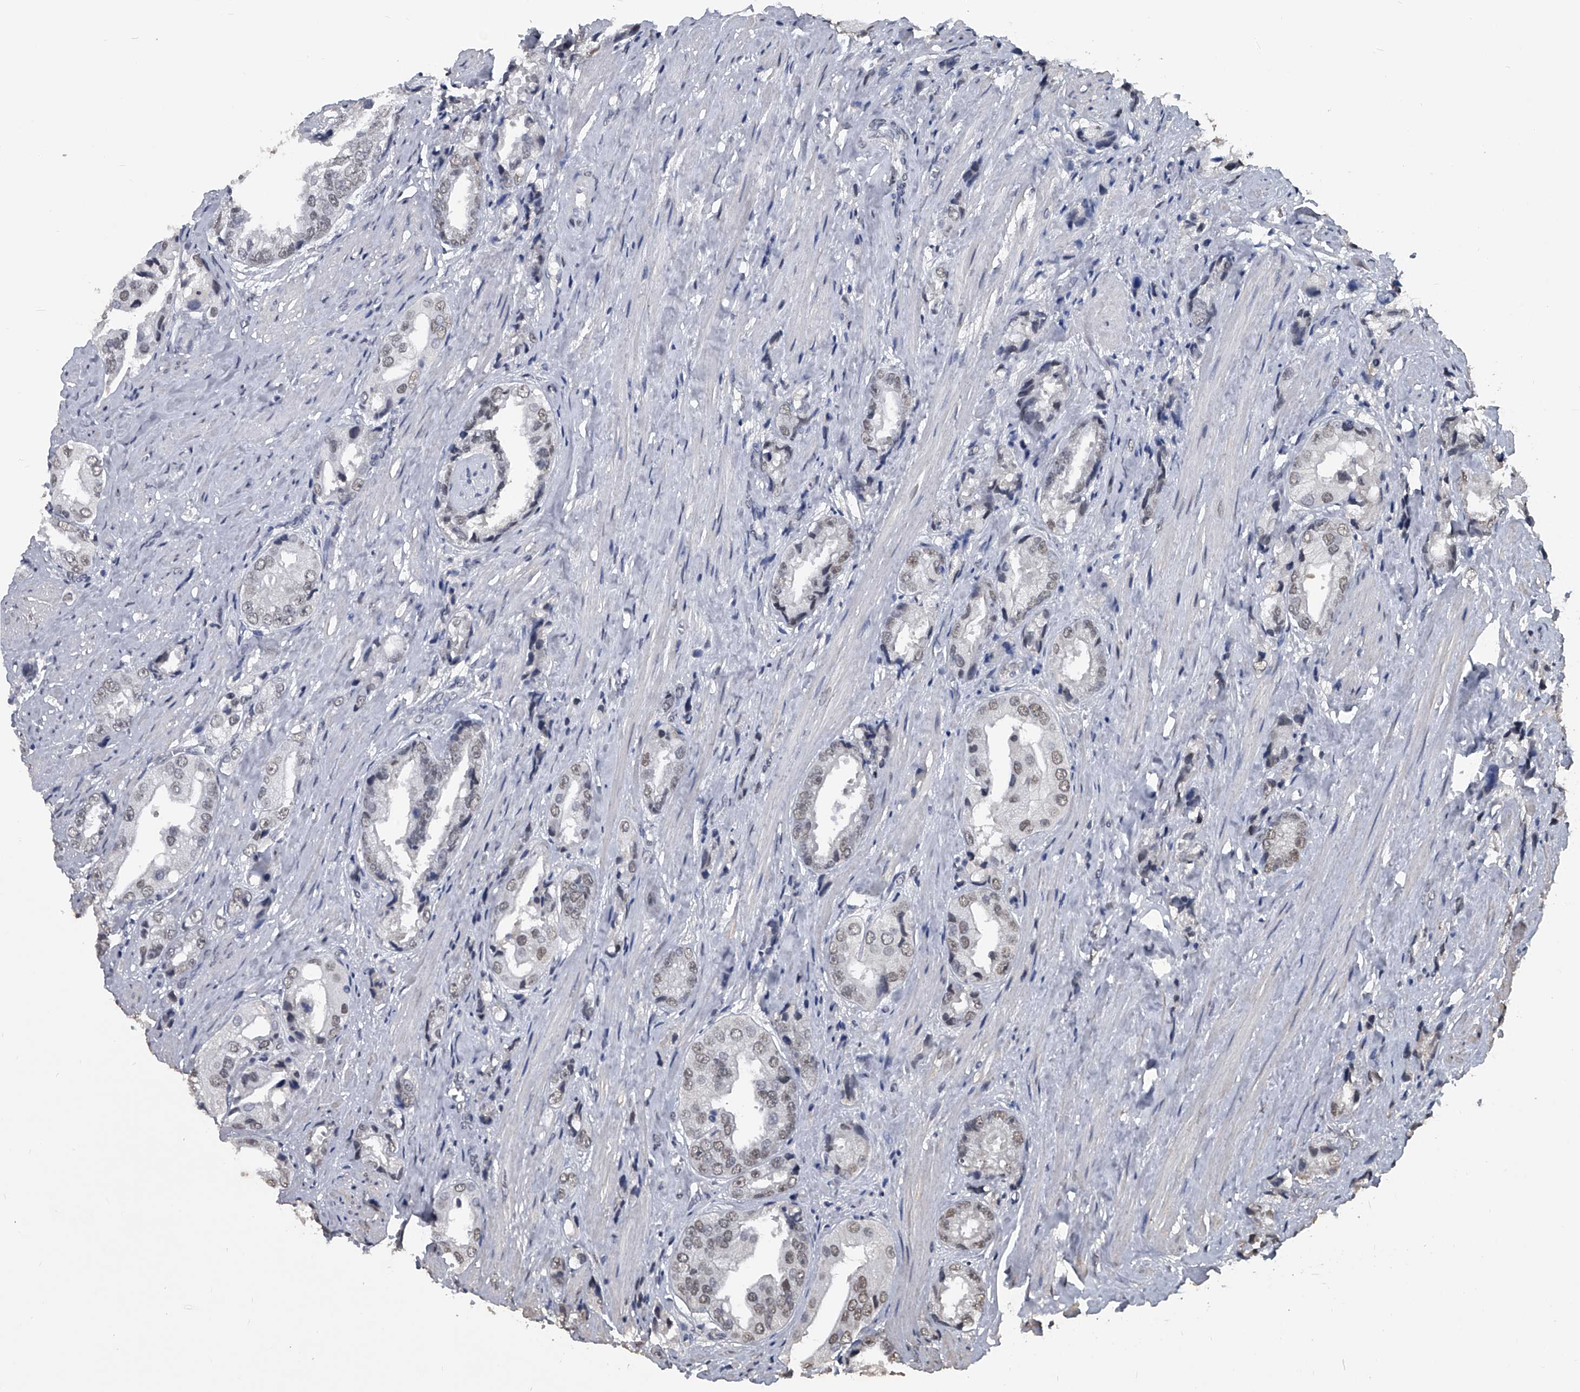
{"staining": {"intensity": "weak", "quantity": "<25%", "location": "nuclear"}, "tissue": "prostate cancer", "cell_type": "Tumor cells", "image_type": "cancer", "snomed": [{"axis": "morphology", "description": "Adenocarcinoma, High grade"}, {"axis": "topography", "description": "Prostate"}], "caption": "A micrograph of prostate cancer (high-grade adenocarcinoma) stained for a protein shows no brown staining in tumor cells.", "gene": "MATR3", "patient": {"sex": "male", "age": 61}}